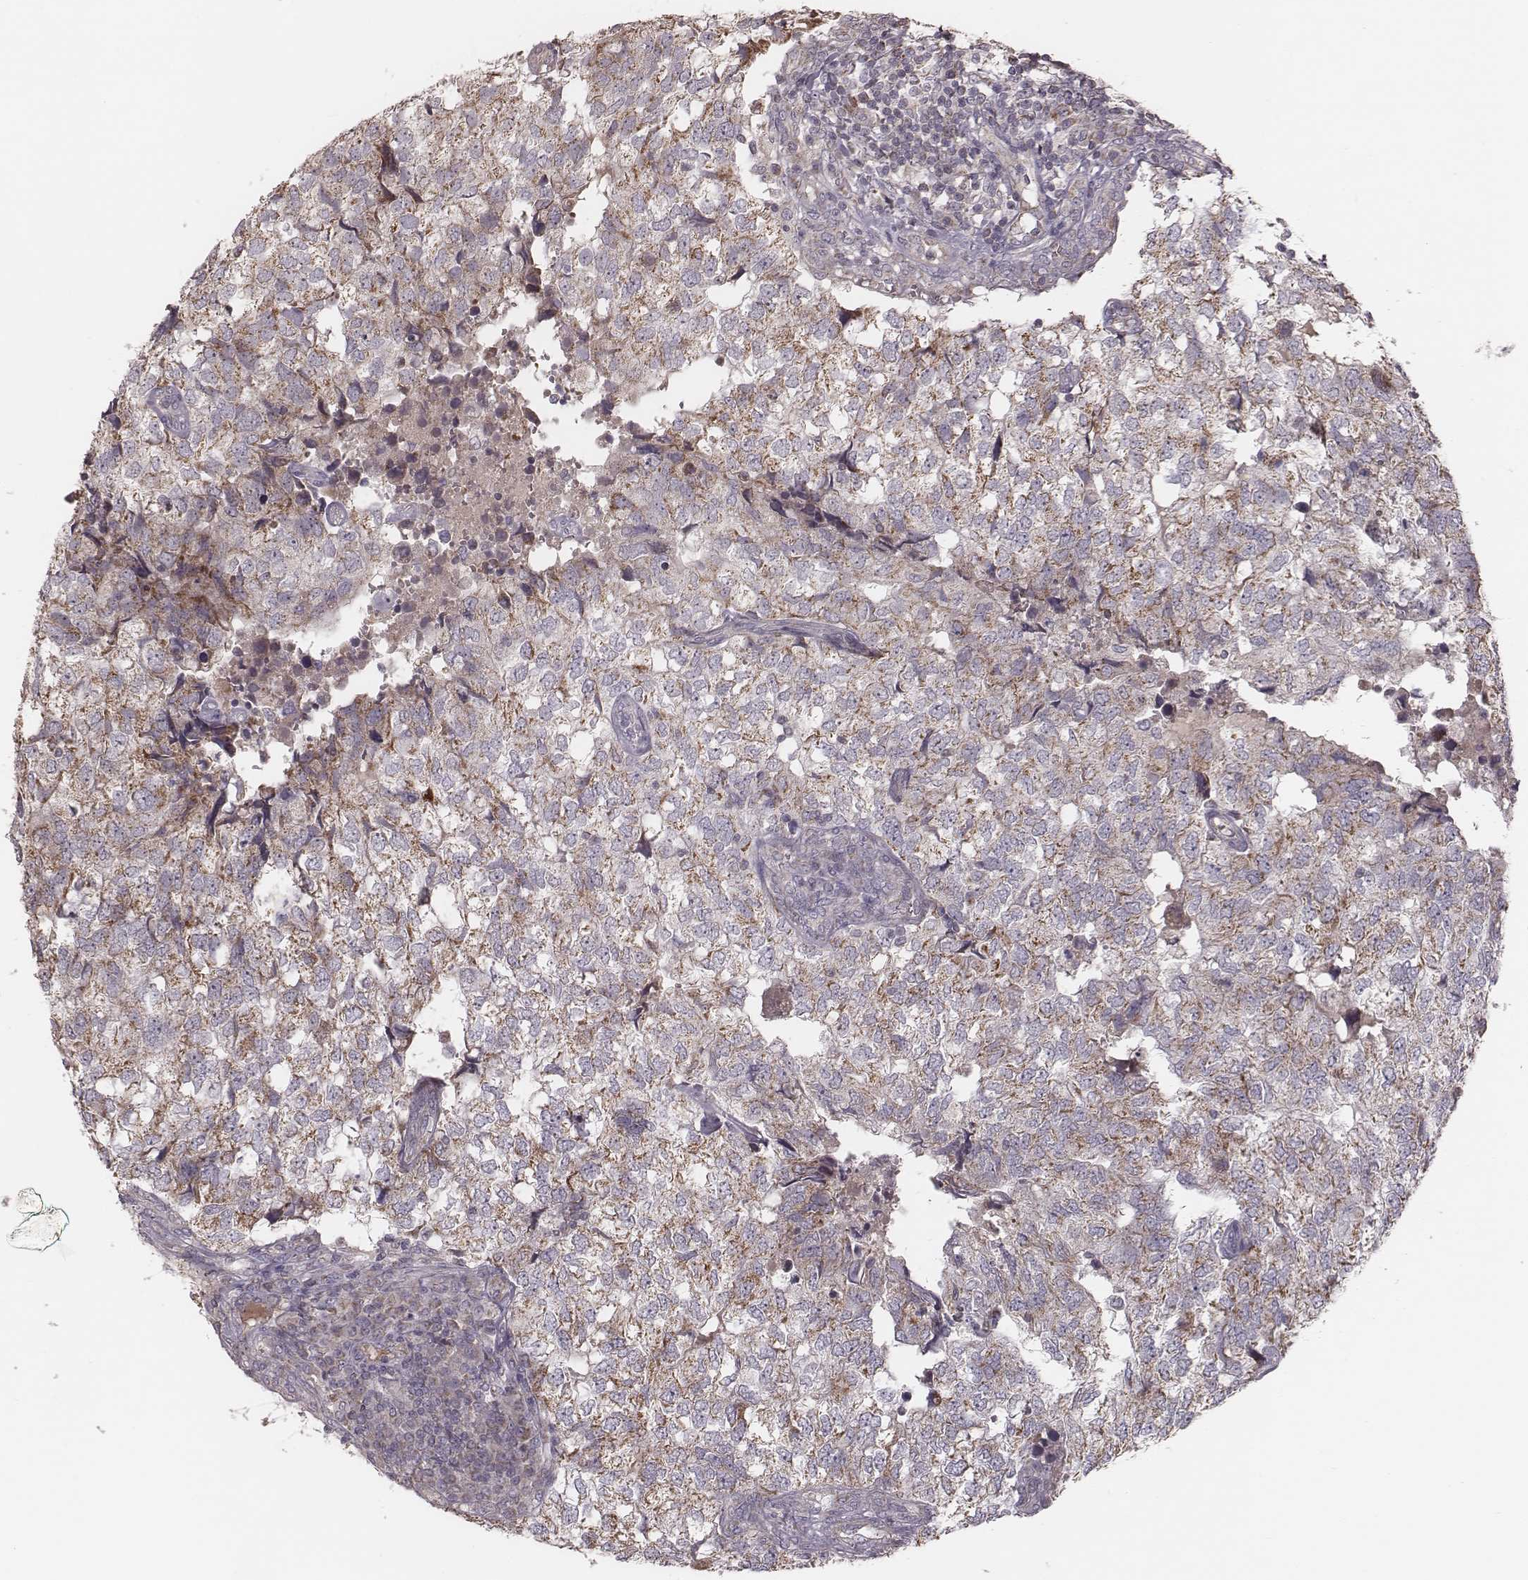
{"staining": {"intensity": "moderate", "quantity": "25%-75%", "location": "cytoplasmic/membranous"}, "tissue": "breast cancer", "cell_type": "Tumor cells", "image_type": "cancer", "snomed": [{"axis": "morphology", "description": "Duct carcinoma"}, {"axis": "topography", "description": "Breast"}], "caption": "Moderate cytoplasmic/membranous positivity is seen in approximately 25%-75% of tumor cells in invasive ductal carcinoma (breast). Using DAB (brown) and hematoxylin (blue) stains, captured at high magnification using brightfield microscopy.", "gene": "MRPS27", "patient": {"sex": "female", "age": 30}}